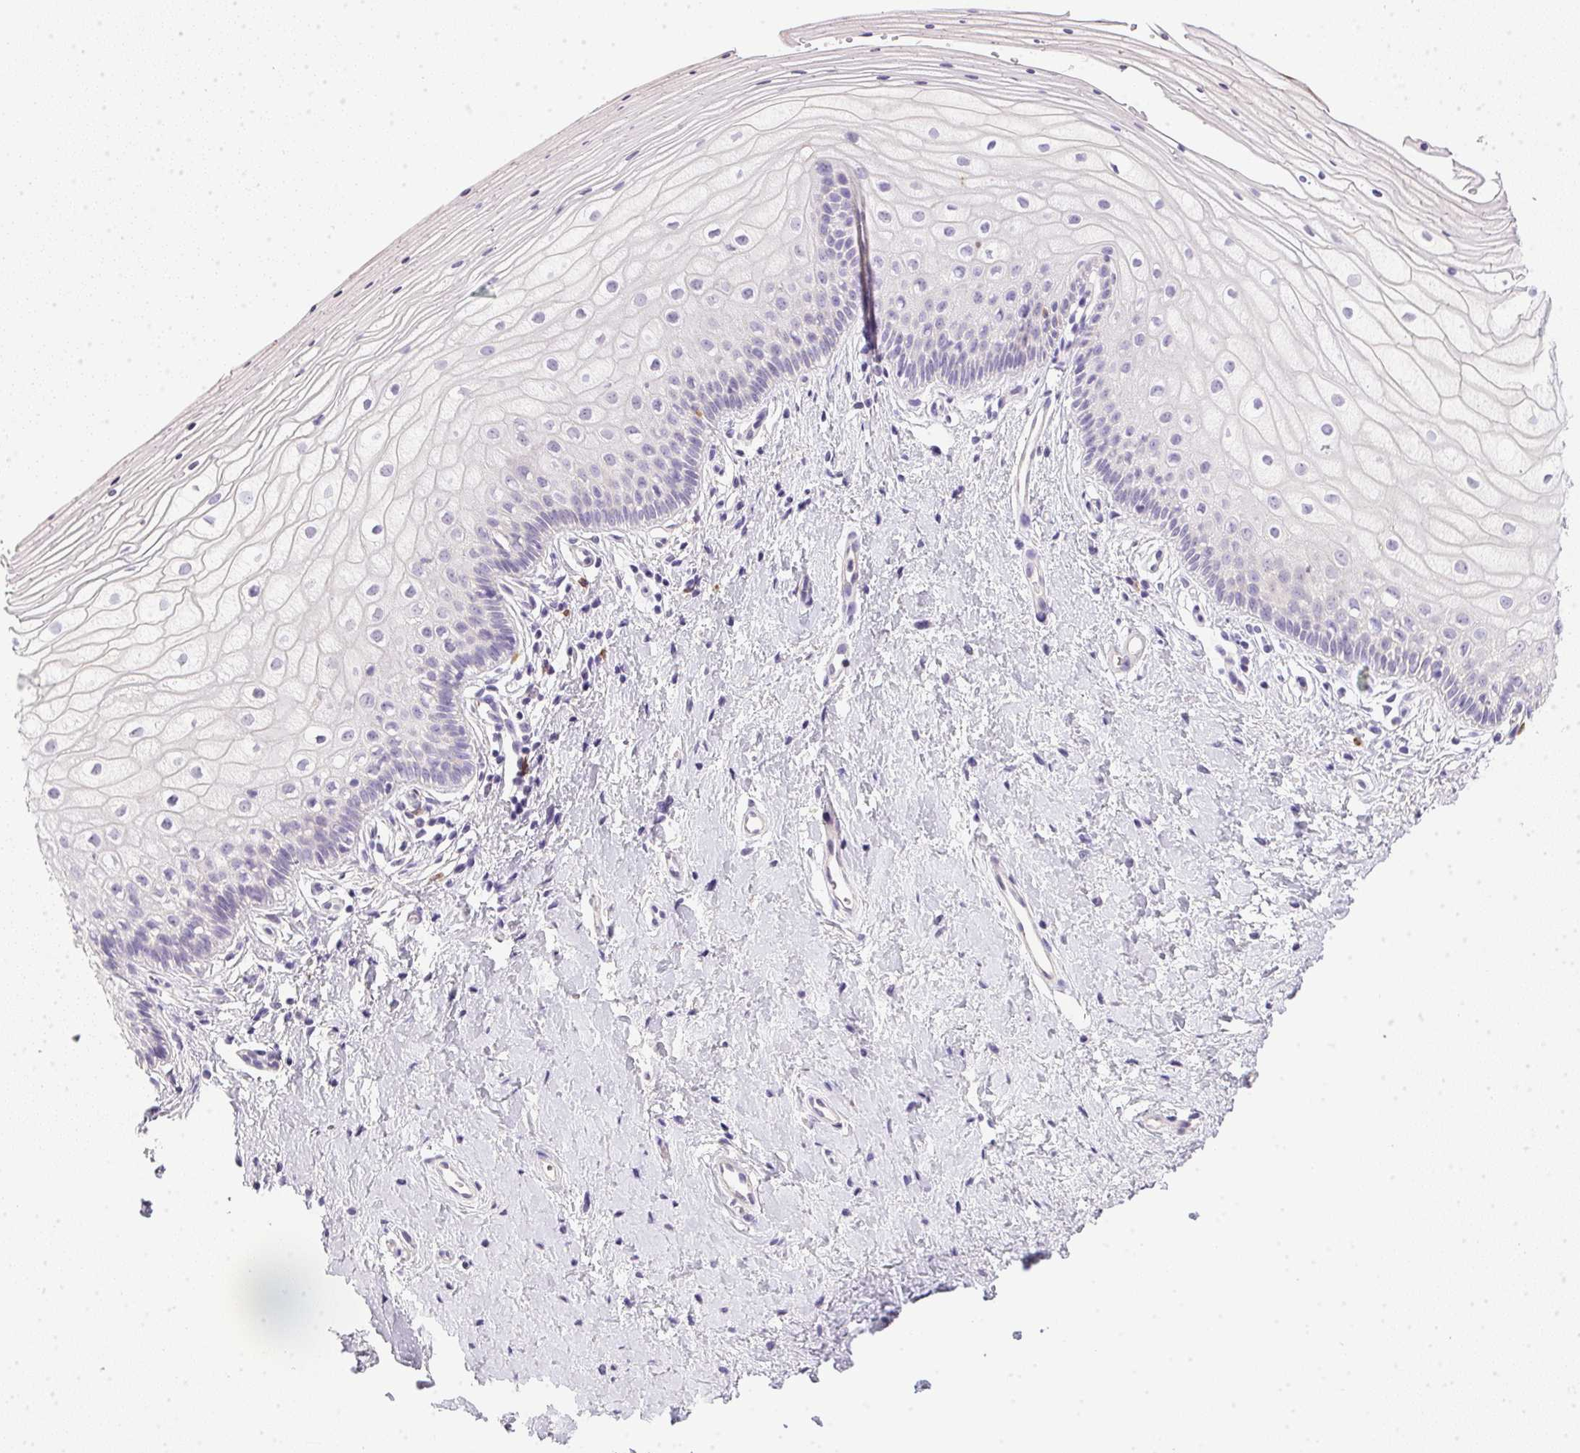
{"staining": {"intensity": "negative", "quantity": "none", "location": "none"}, "tissue": "vagina", "cell_type": "Squamous epithelial cells", "image_type": "normal", "snomed": [{"axis": "morphology", "description": "Normal tissue, NOS"}, {"axis": "topography", "description": "Vagina"}], "caption": "IHC photomicrograph of normal vagina: human vagina stained with DAB (3,3'-diaminobenzidine) reveals no significant protein staining in squamous epithelial cells. (DAB (3,3'-diaminobenzidine) immunohistochemistry visualized using brightfield microscopy, high magnification).", "gene": "SLC17A7", "patient": {"sex": "female", "age": 39}}